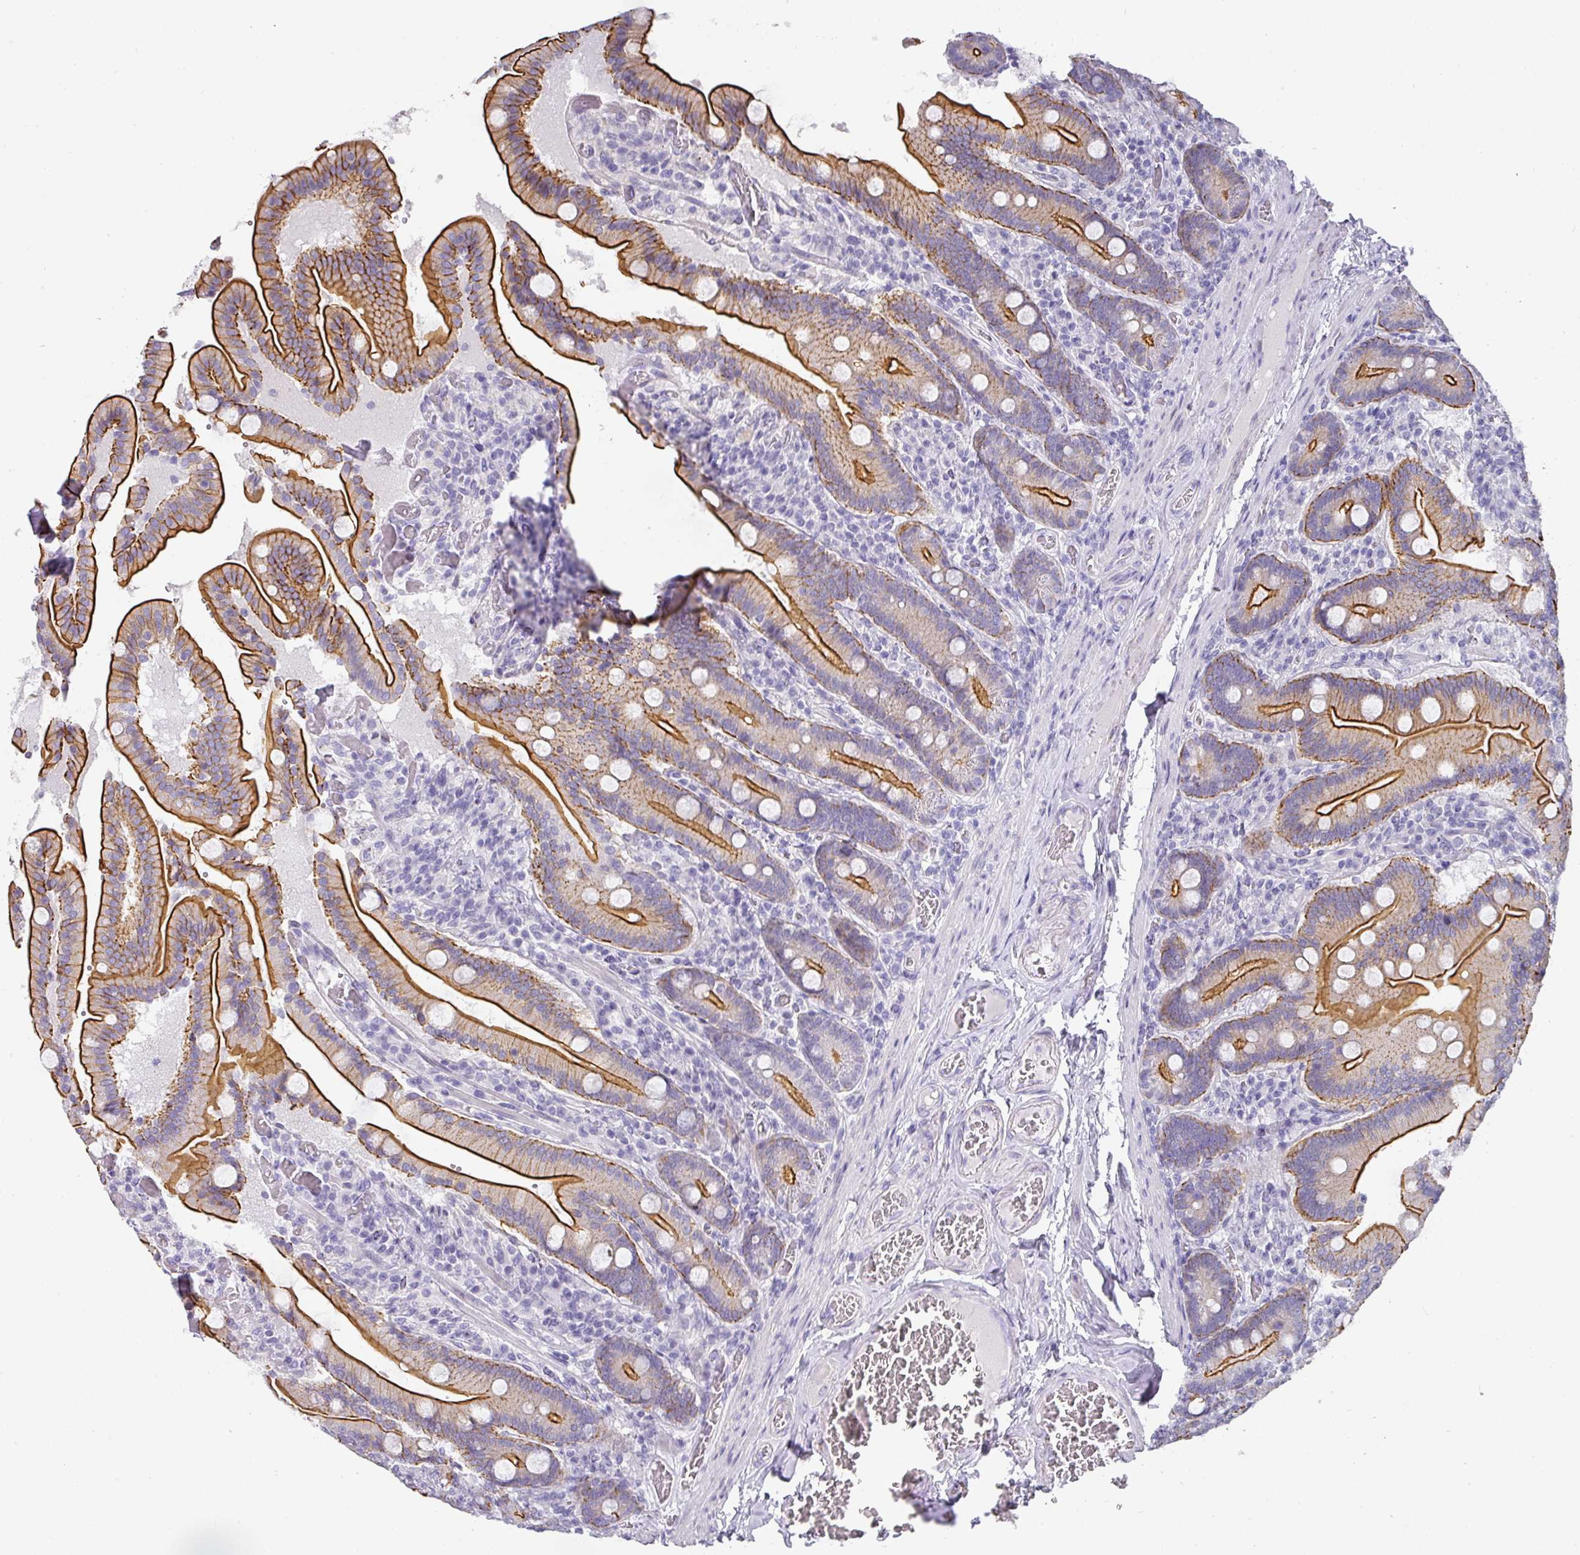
{"staining": {"intensity": "strong", "quantity": ">75%", "location": "cytoplasmic/membranous"}, "tissue": "duodenum", "cell_type": "Glandular cells", "image_type": "normal", "snomed": [{"axis": "morphology", "description": "Normal tissue, NOS"}, {"axis": "topography", "description": "Duodenum"}], "caption": "IHC photomicrograph of normal duodenum stained for a protein (brown), which shows high levels of strong cytoplasmic/membranous expression in about >75% of glandular cells.", "gene": "ANKRD29", "patient": {"sex": "female", "age": 62}}